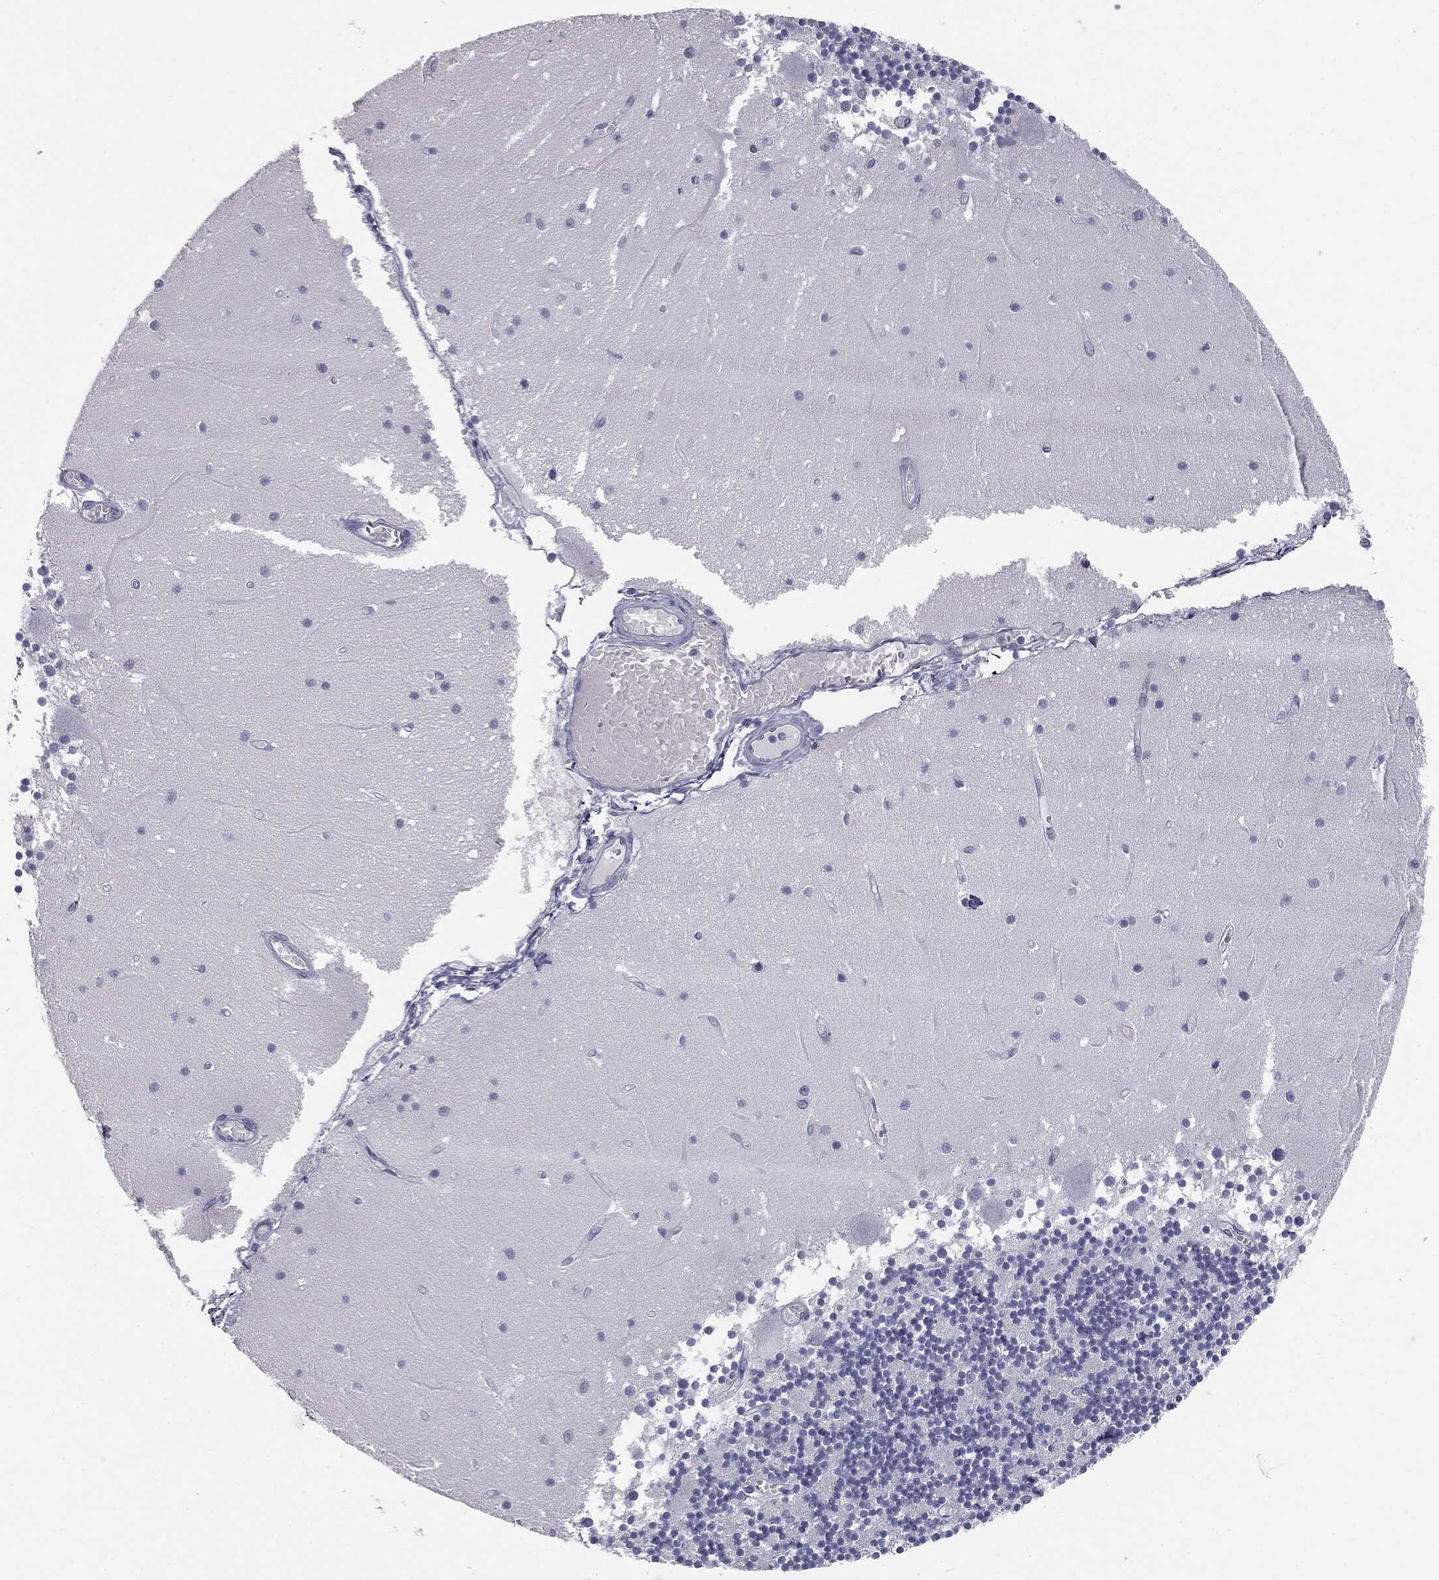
{"staining": {"intensity": "negative", "quantity": "none", "location": "none"}, "tissue": "cerebellum", "cell_type": "Cells in granular layer", "image_type": "normal", "snomed": [{"axis": "morphology", "description": "Normal tissue, NOS"}, {"axis": "topography", "description": "Cerebellum"}], "caption": "Photomicrograph shows no significant protein positivity in cells in granular layer of unremarkable cerebellum. The staining was performed using DAB to visualize the protein expression in brown, while the nuclei were stained in blue with hematoxylin (Magnification: 20x).", "gene": "TPO", "patient": {"sex": "female", "age": 28}}